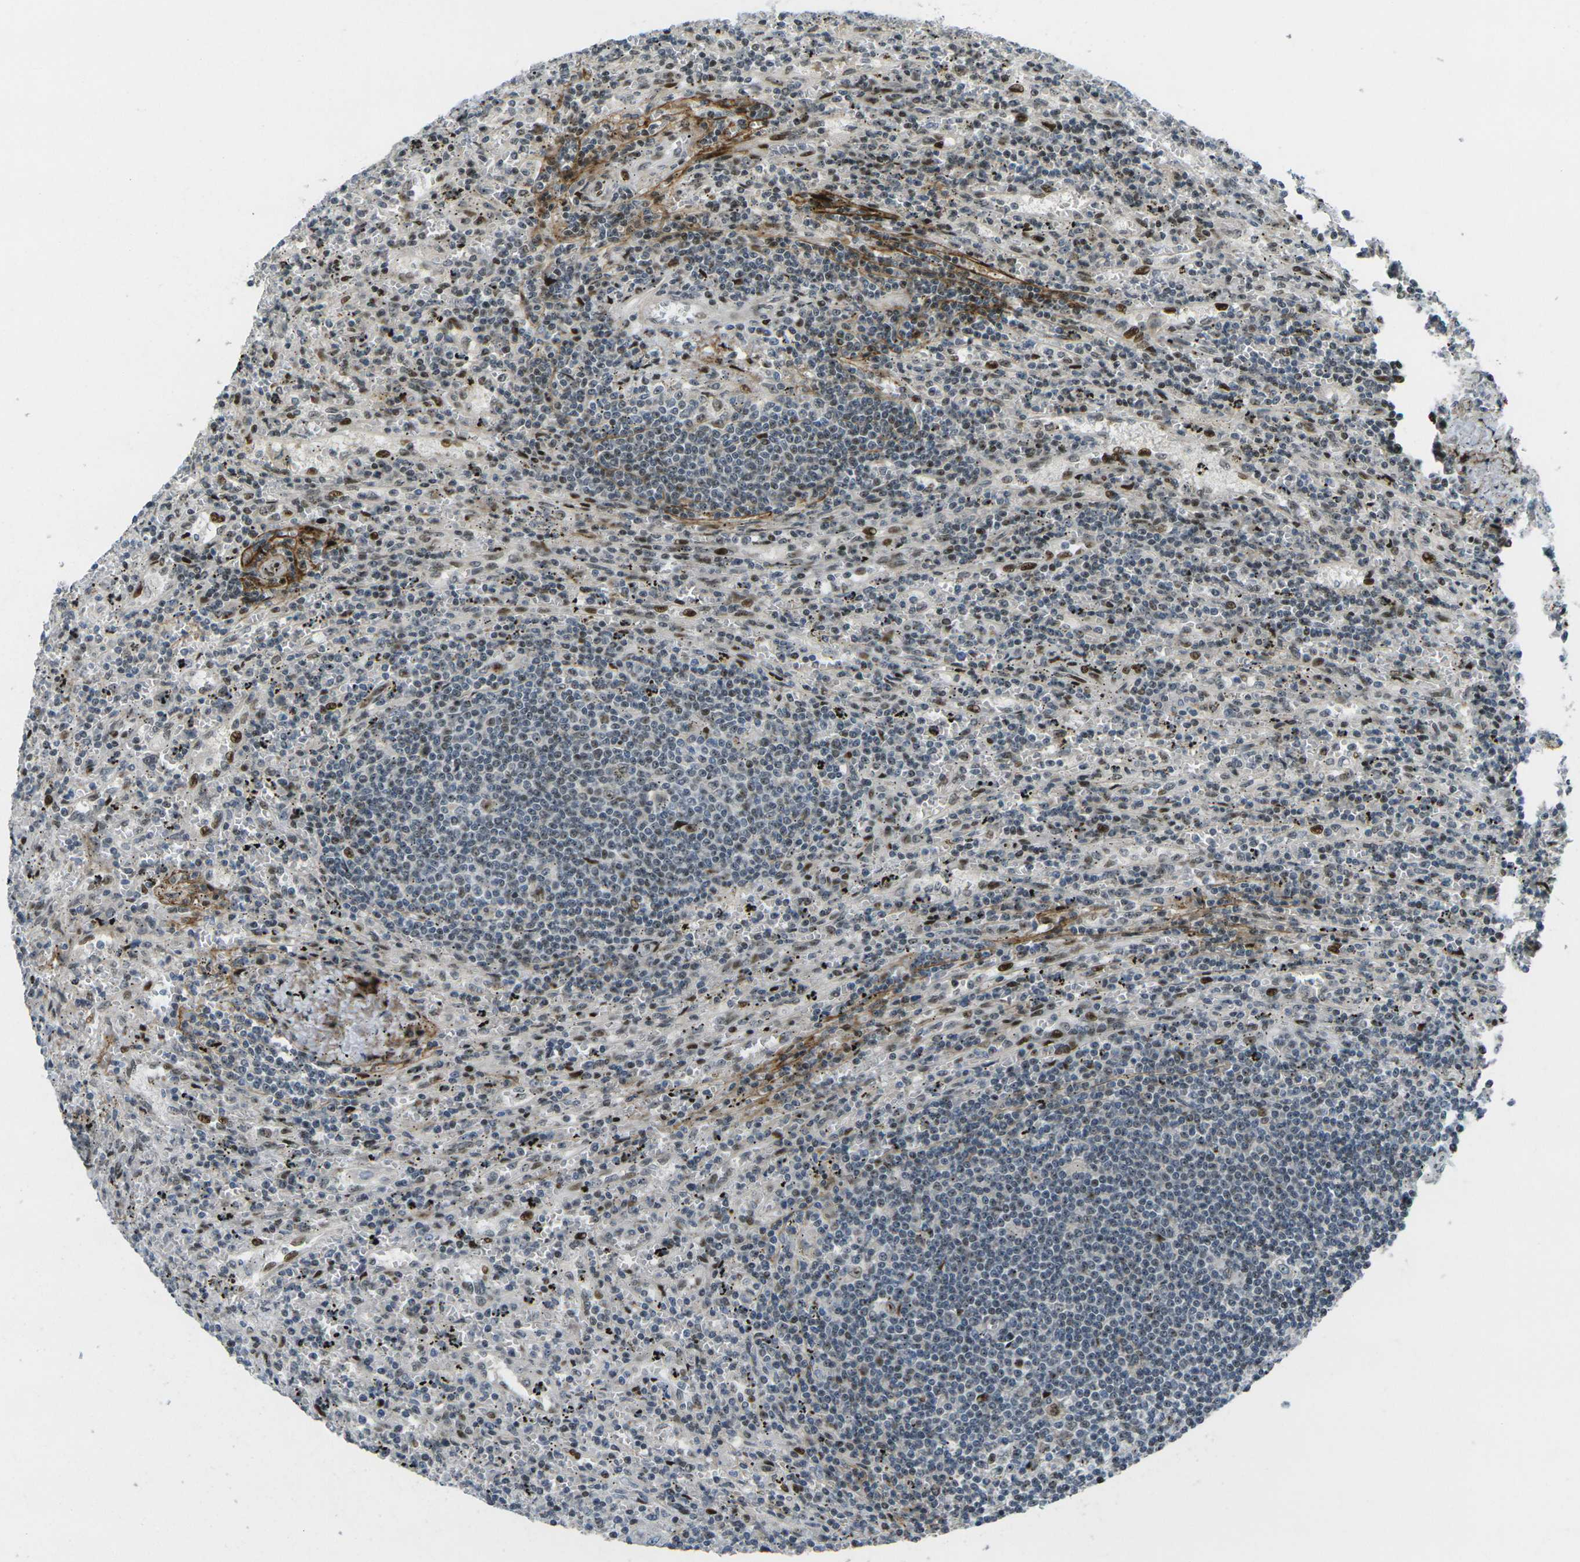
{"staining": {"intensity": "moderate", "quantity": "<25%", "location": "nuclear"}, "tissue": "lymphoma", "cell_type": "Tumor cells", "image_type": "cancer", "snomed": [{"axis": "morphology", "description": "Malignant lymphoma, non-Hodgkin's type, Low grade"}, {"axis": "topography", "description": "Spleen"}], "caption": "This micrograph displays IHC staining of lymphoma, with low moderate nuclear staining in about <25% of tumor cells.", "gene": "UBE2C", "patient": {"sex": "male", "age": 76}}